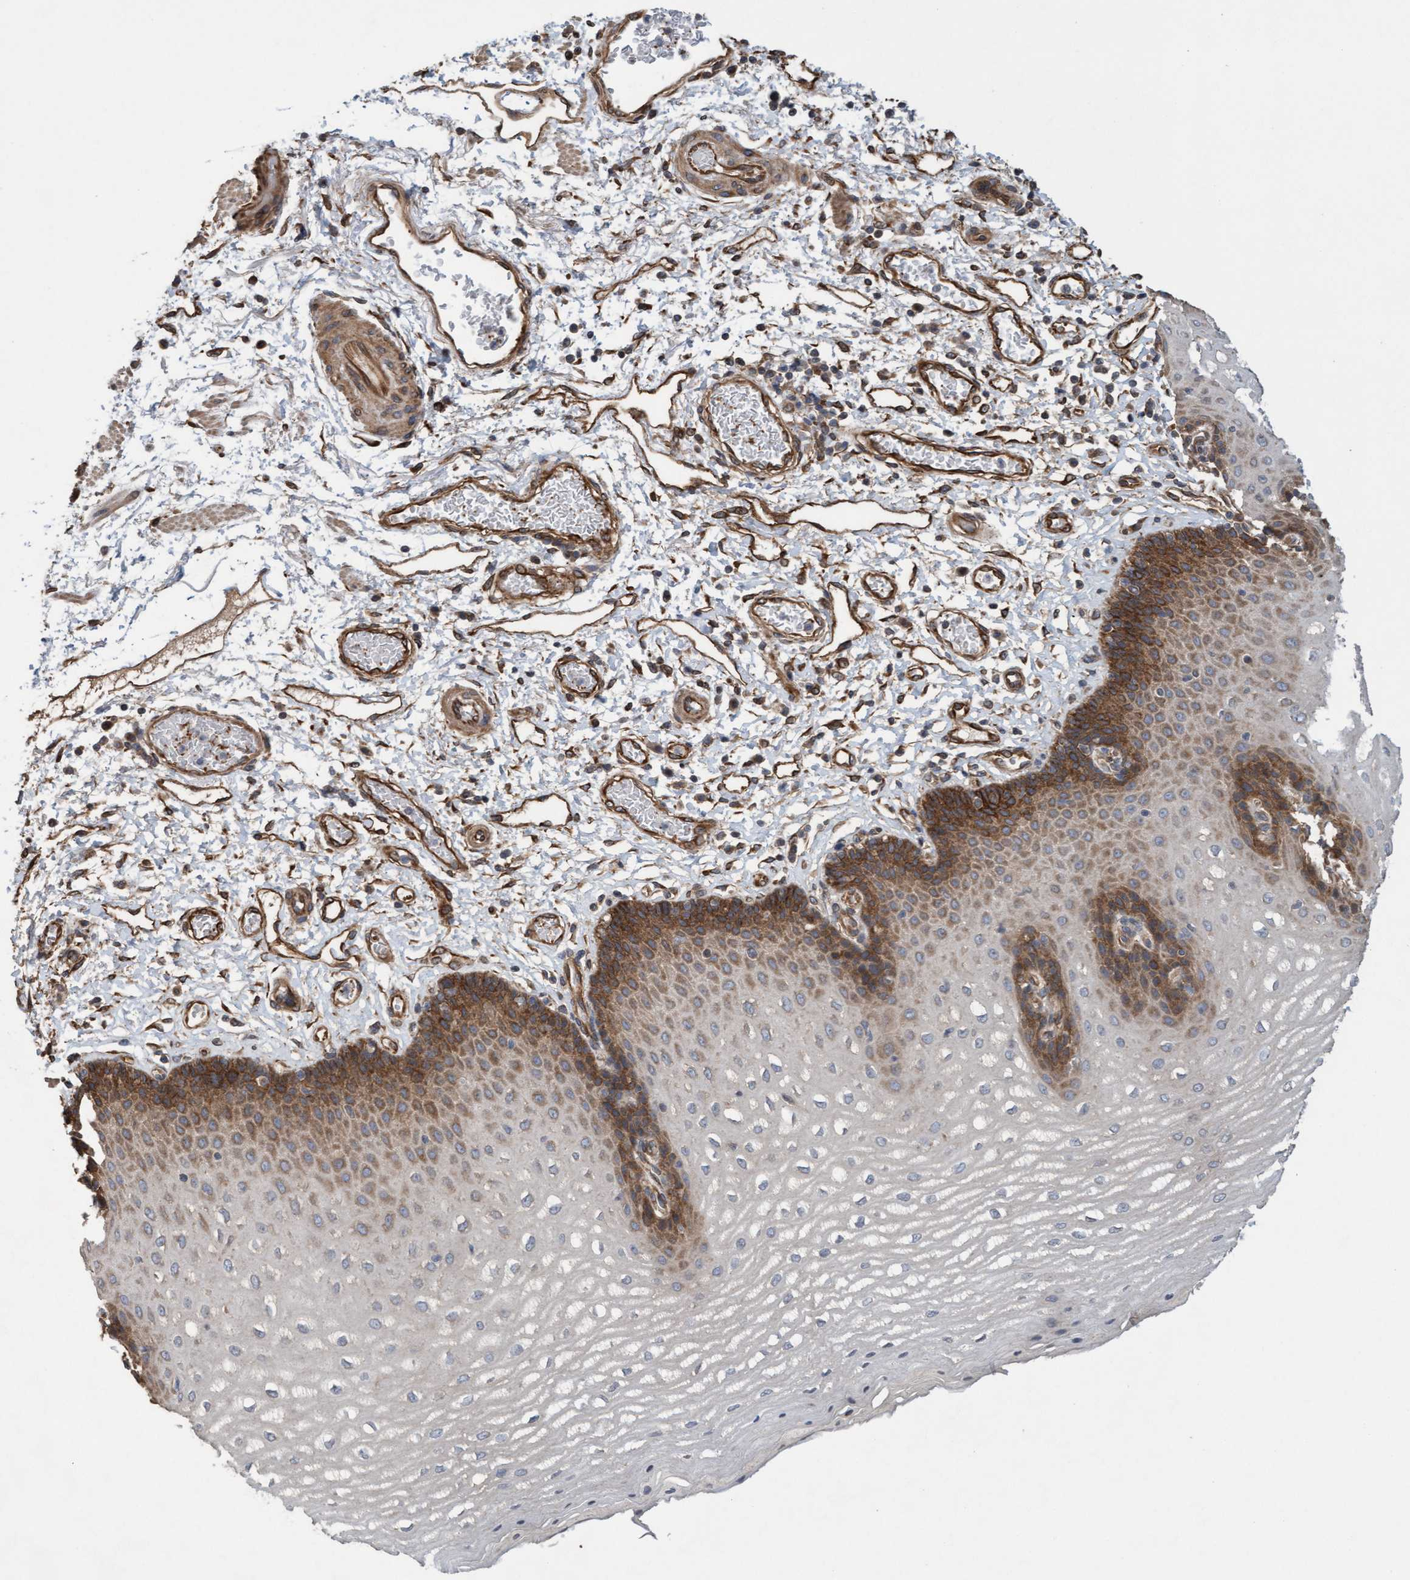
{"staining": {"intensity": "strong", "quantity": ">75%", "location": "cytoplasmic/membranous"}, "tissue": "esophagus", "cell_type": "Squamous epithelial cells", "image_type": "normal", "snomed": [{"axis": "morphology", "description": "Normal tissue, NOS"}, {"axis": "topography", "description": "Esophagus"}], "caption": "IHC micrograph of normal human esophagus stained for a protein (brown), which displays high levels of strong cytoplasmic/membranous staining in about >75% of squamous epithelial cells.", "gene": "CDC42EP4", "patient": {"sex": "male", "age": 54}}